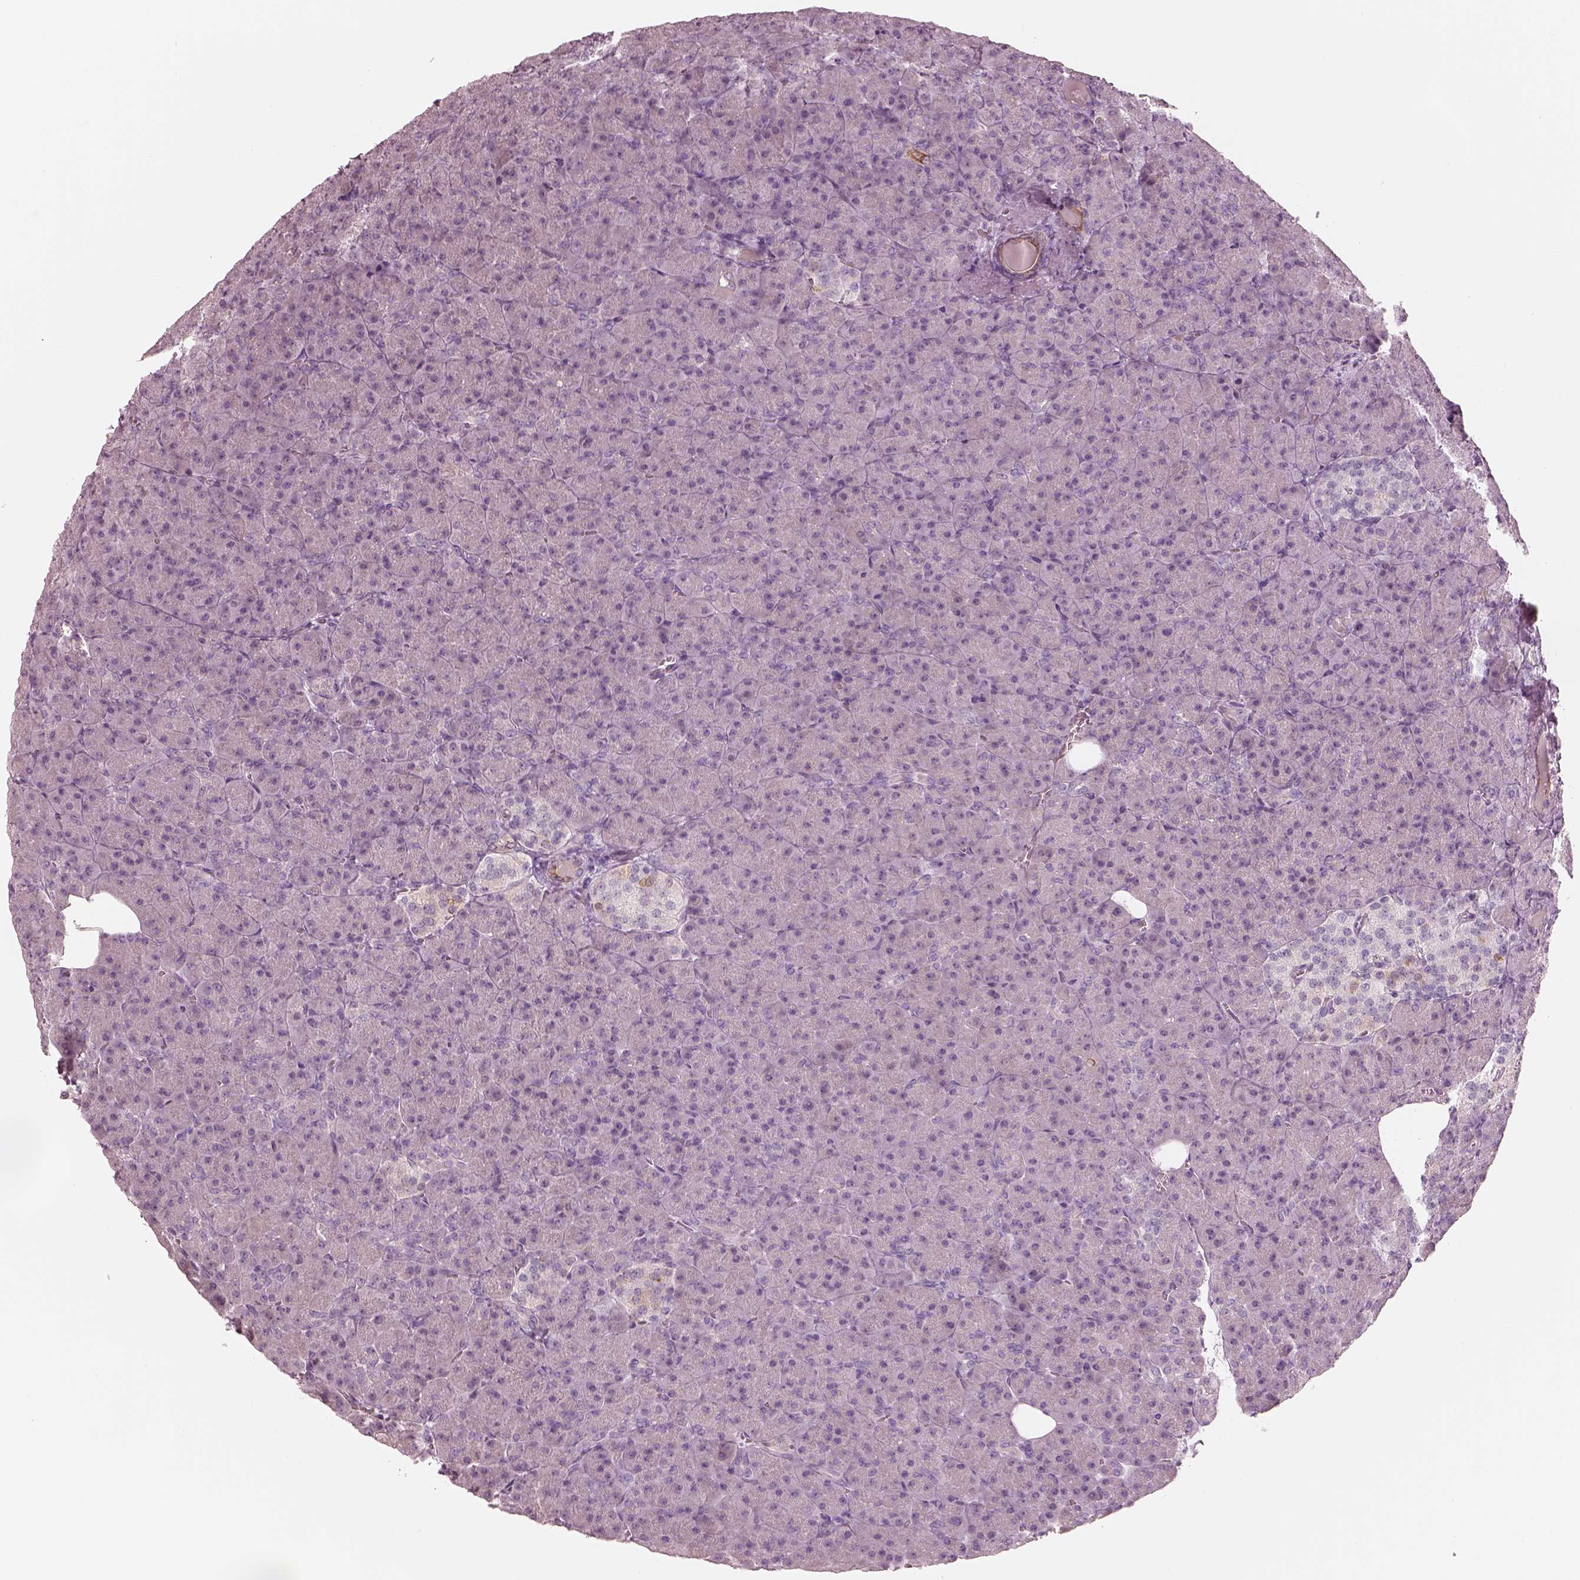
{"staining": {"intensity": "negative", "quantity": "none", "location": "none"}, "tissue": "pancreas", "cell_type": "Exocrine glandular cells", "image_type": "normal", "snomed": [{"axis": "morphology", "description": "Normal tissue, NOS"}, {"axis": "topography", "description": "Pancreas"}], "caption": "Human pancreas stained for a protein using IHC displays no expression in exocrine glandular cells.", "gene": "PON3", "patient": {"sex": "female", "age": 74}}